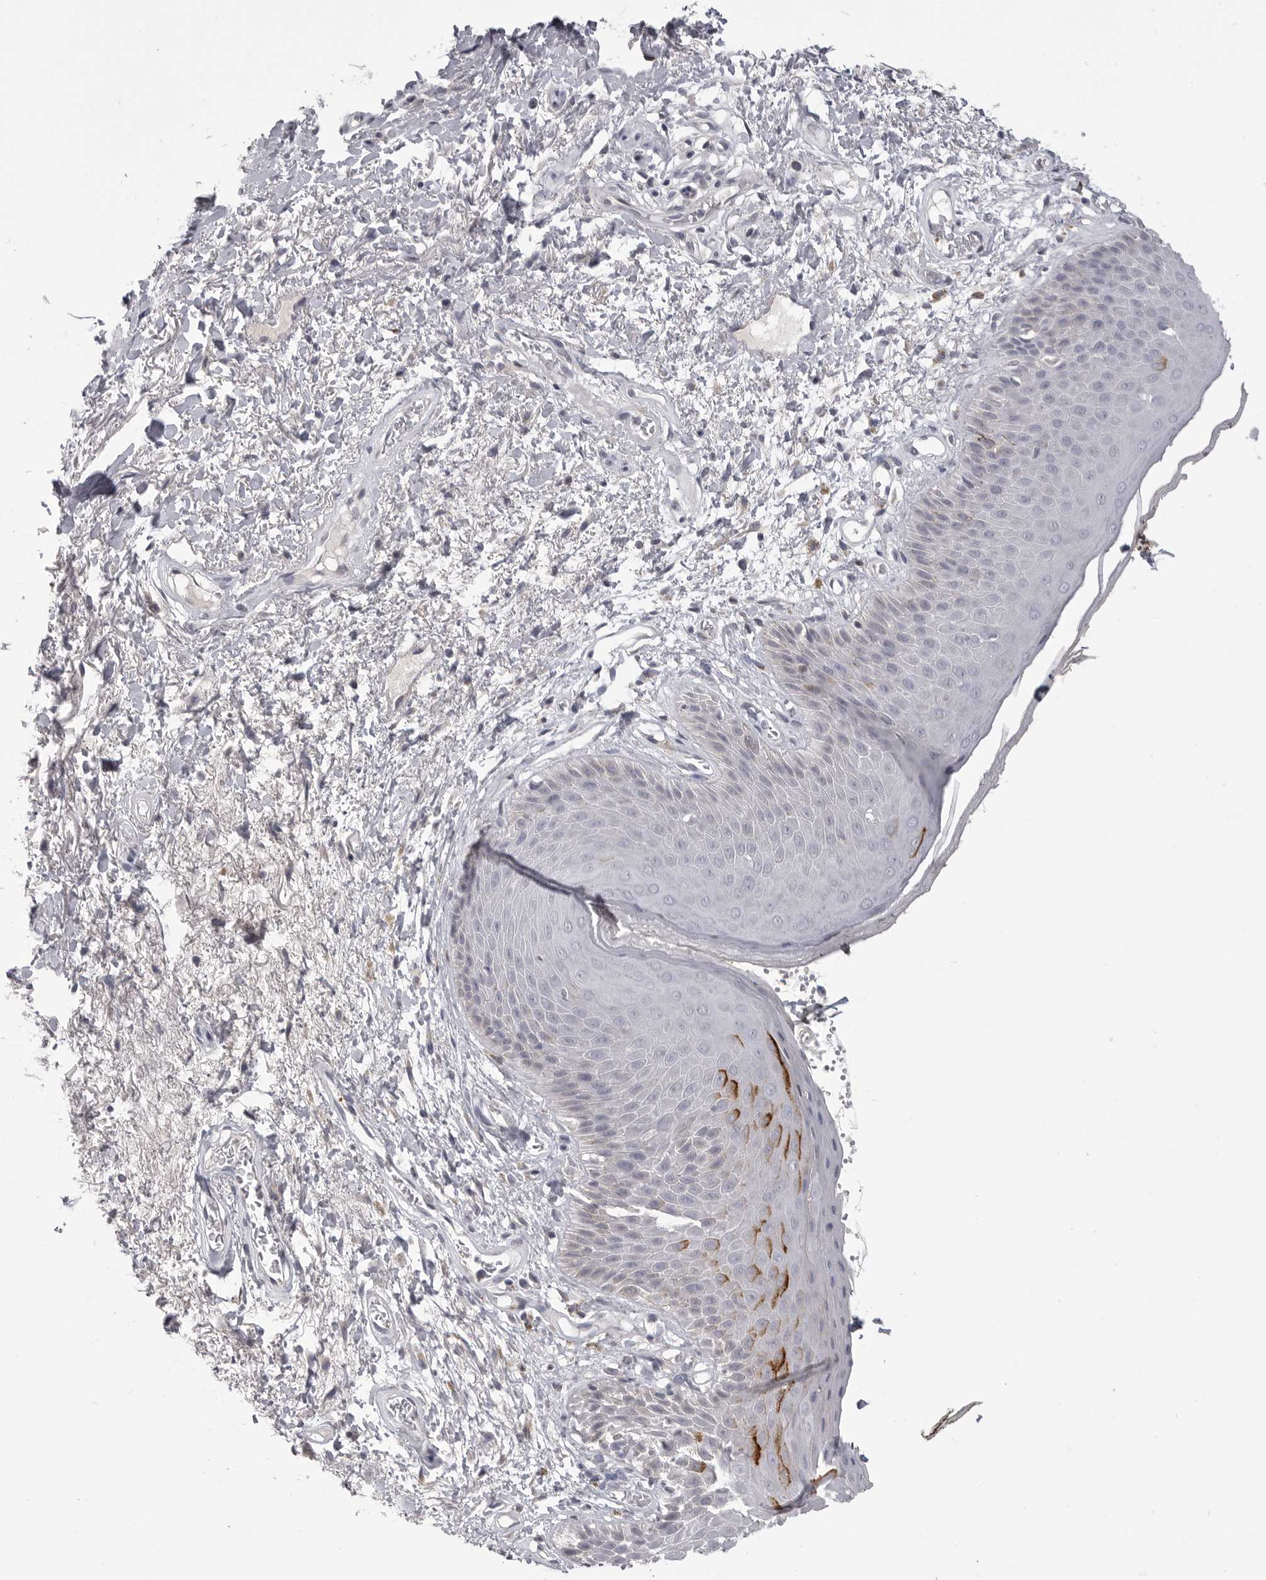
{"staining": {"intensity": "moderate", "quantity": "<25%", "location": "cytoplasmic/membranous"}, "tissue": "skin", "cell_type": "Epidermal cells", "image_type": "normal", "snomed": [{"axis": "morphology", "description": "Normal tissue, NOS"}, {"axis": "topography", "description": "Anal"}], "caption": "The immunohistochemical stain shows moderate cytoplasmic/membranous positivity in epidermal cells of benign skin. The staining is performed using DAB brown chromogen to label protein expression. The nuclei are counter-stained blue using hematoxylin.", "gene": "TIMP1", "patient": {"sex": "male", "age": 74}}